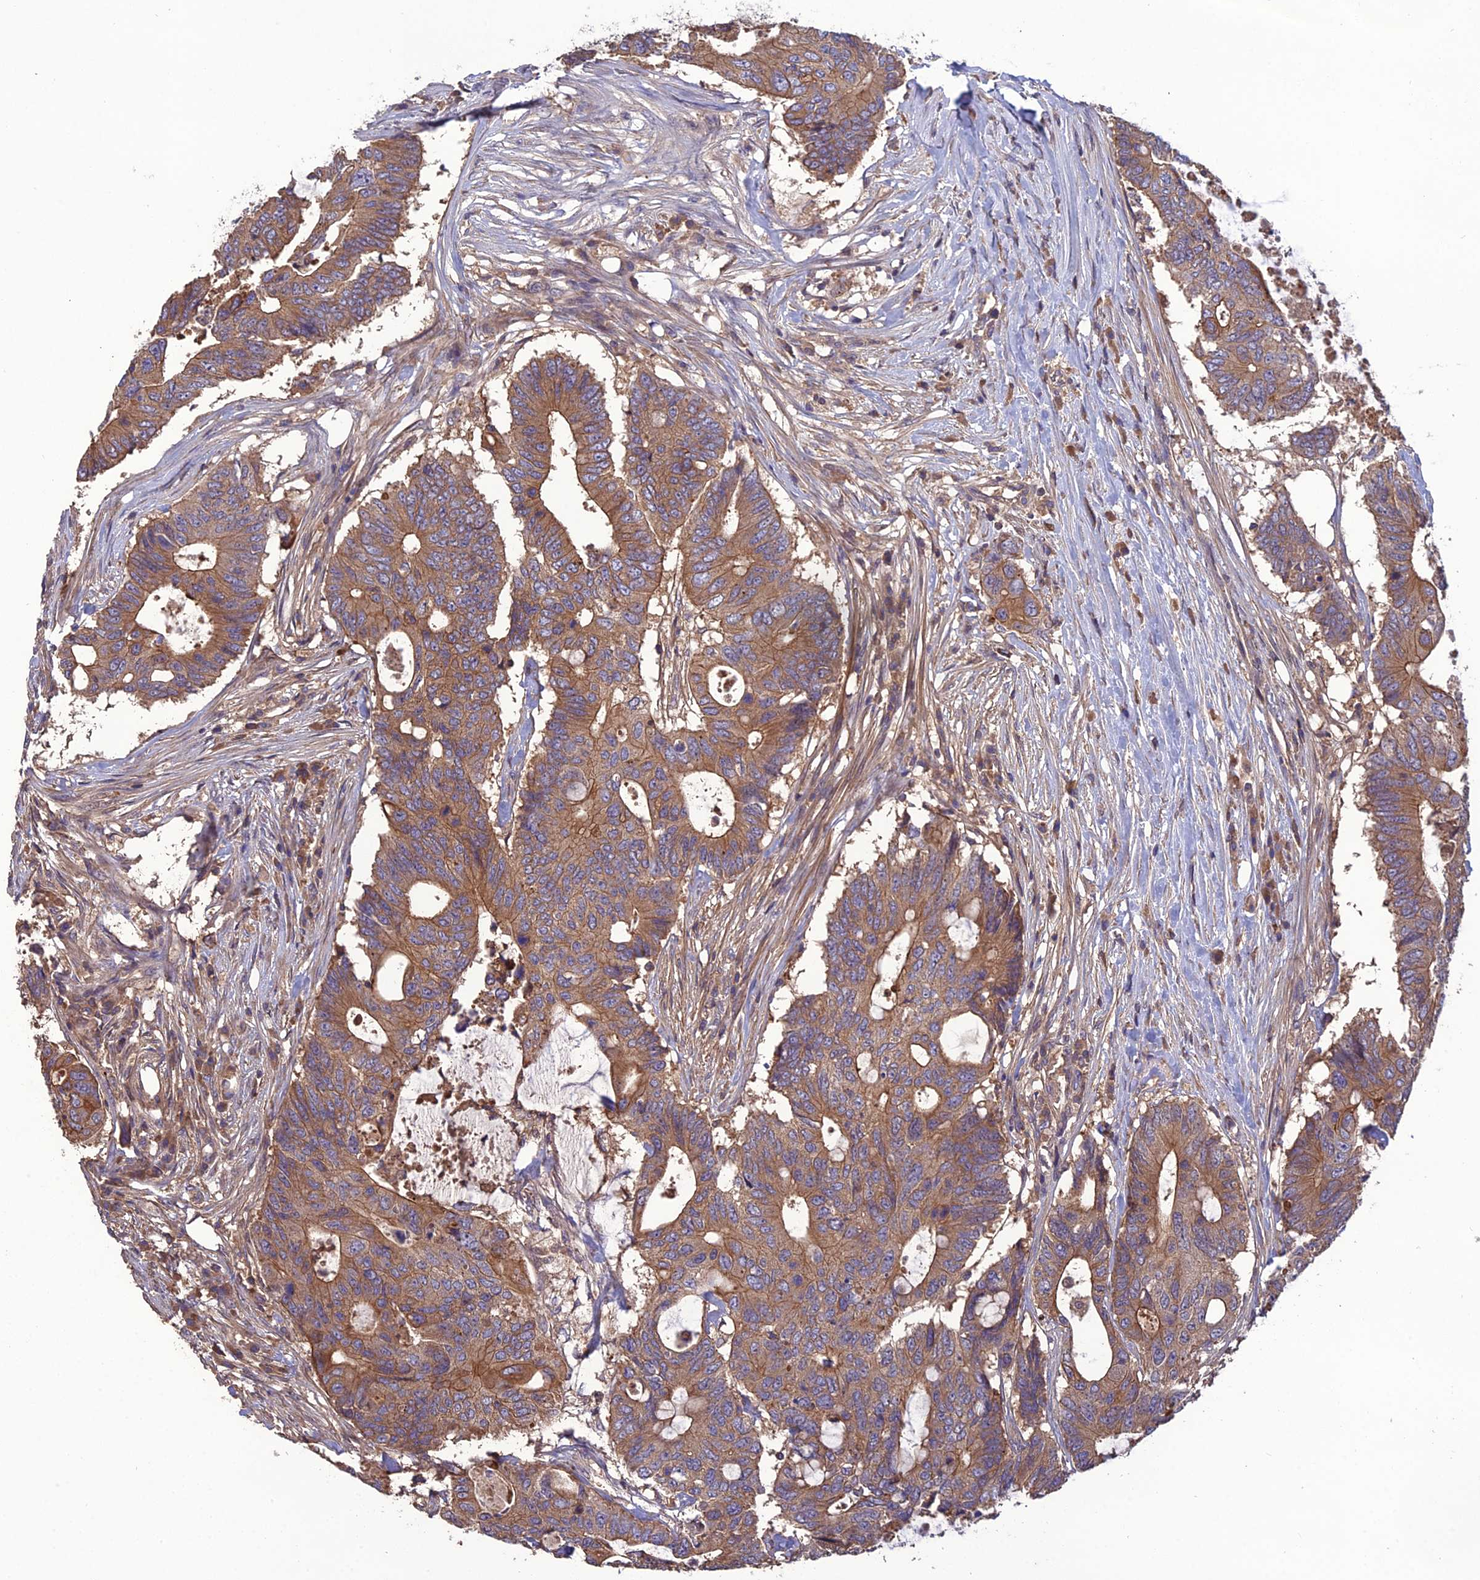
{"staining": {"intensity": "moderate", "quantity": ">75%", "location": "cytoplasmic/membranous"}, "tissue": "colorectal cancer", "cell_type": "Tumor cells", "image_type": "cancer", "snomed": [{"axis": "morphology", "description": "Adenocarcinoma, NOS"}, {"axis": "topography", "description": "Colon"}], "caption": "Colorectal adenocarcinoma tissue reveals moderate cytoplasmic/membranous positivity in about >75% of tumor cells", "gene": "GALR2", "patient": {"sex": "male", "age": 71}}